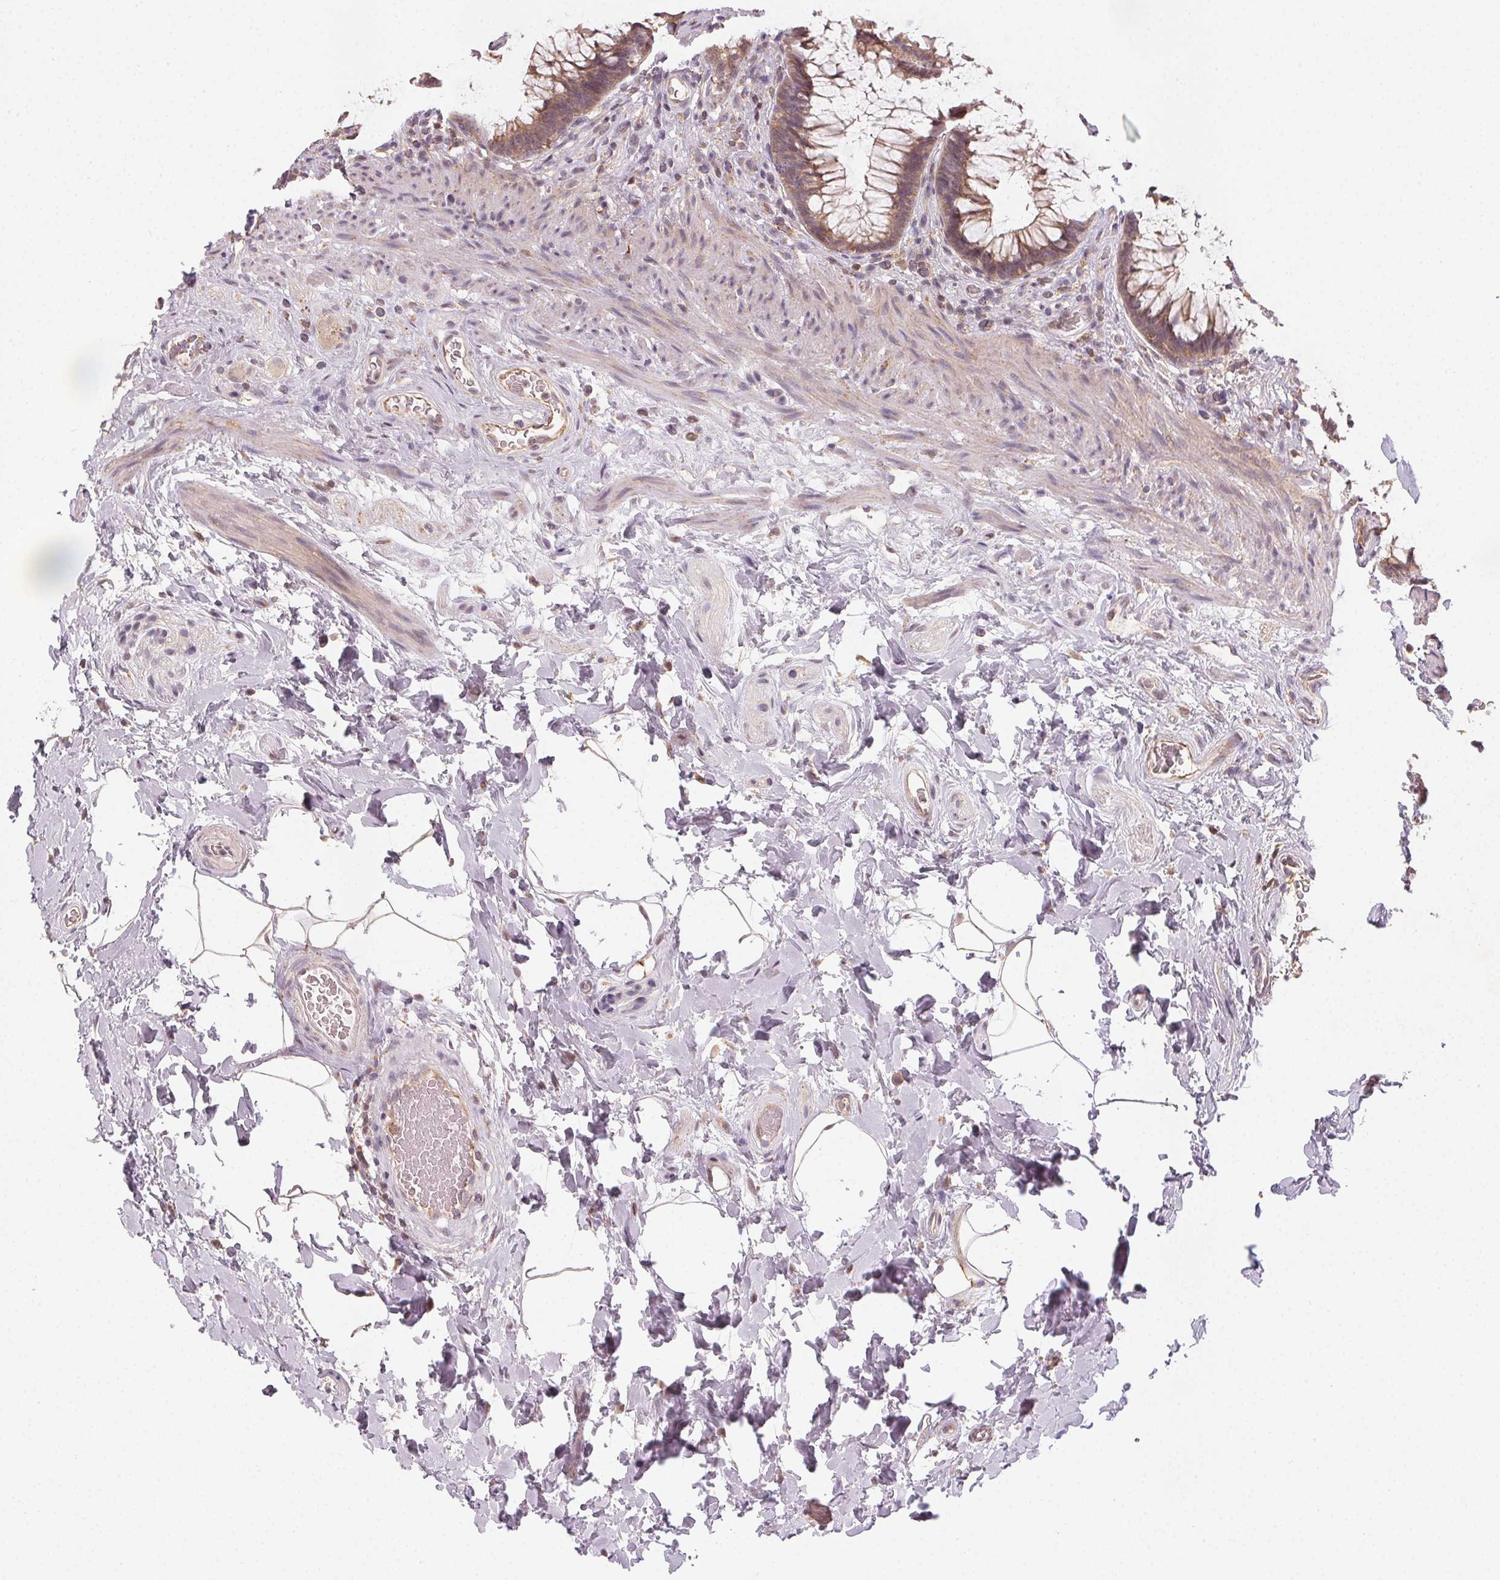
{"staining": {"intensity": "weak", "quantity": ">75%", "location": "cytoplasmic/membranous"}, "tissue": "rectum", "cell_type": "Glandular cells", "image_type": "normal", "snomed": [{"axis": "morphology", "description": "Normal tissue, NOS"}, {"axis": "topography", "description": "Smooth muscle"}, {"axis": "topography", "description": "Rectum"}], "caption": "High-magnification brightfield microscopy of benign rectum stained with DAB (3,3'-diaminobenzidine) (brown) and counterstained with hematoxylin (blue). glandular cells exhibit weak cytoplasmic/membranous staining is identified in approximately>75% of cells.", "gene": "NCOA4", "patient": {"sex": "male", "age": 53}}